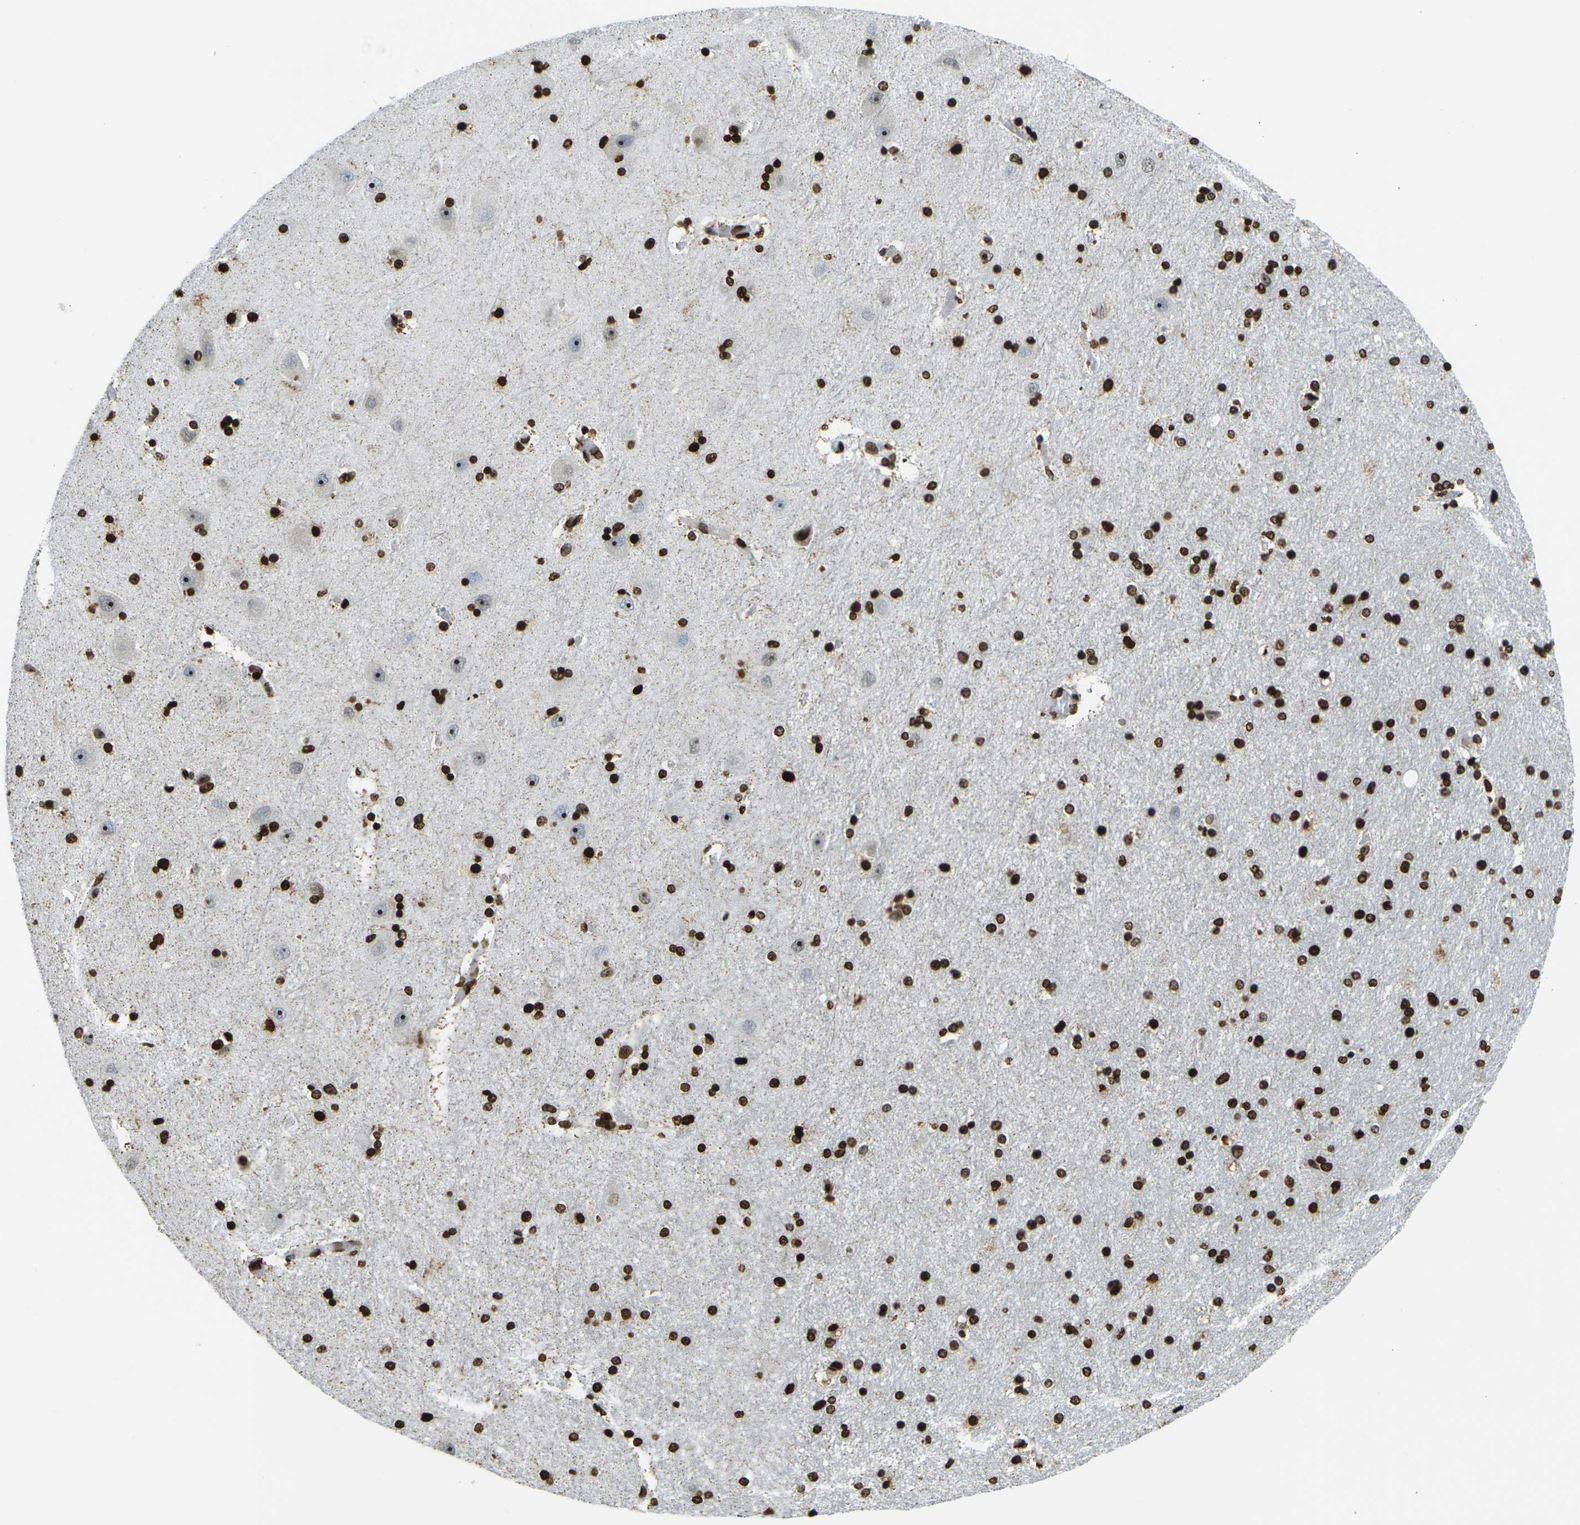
{"staining": {"intensity": "strong", "quantity": ">75%", "location": "nuclear"}, "tissue": "hippocampus", "cell_type": "Glial cells", "image_type": "normal", "snomed": [{"axis": "morphology", "description": "Normal tissue, NOS"}, {"axis": "topography", "description": "Hippocampus"}], "caption": "Glial cells exhibit strong nuclear positivity in about >75% of cells in normal hippocampus. (Brightfield microscopy of DAB IHC at high magnification).", "gene": "H1", "patient": {"sex": "female", "age": 54}}